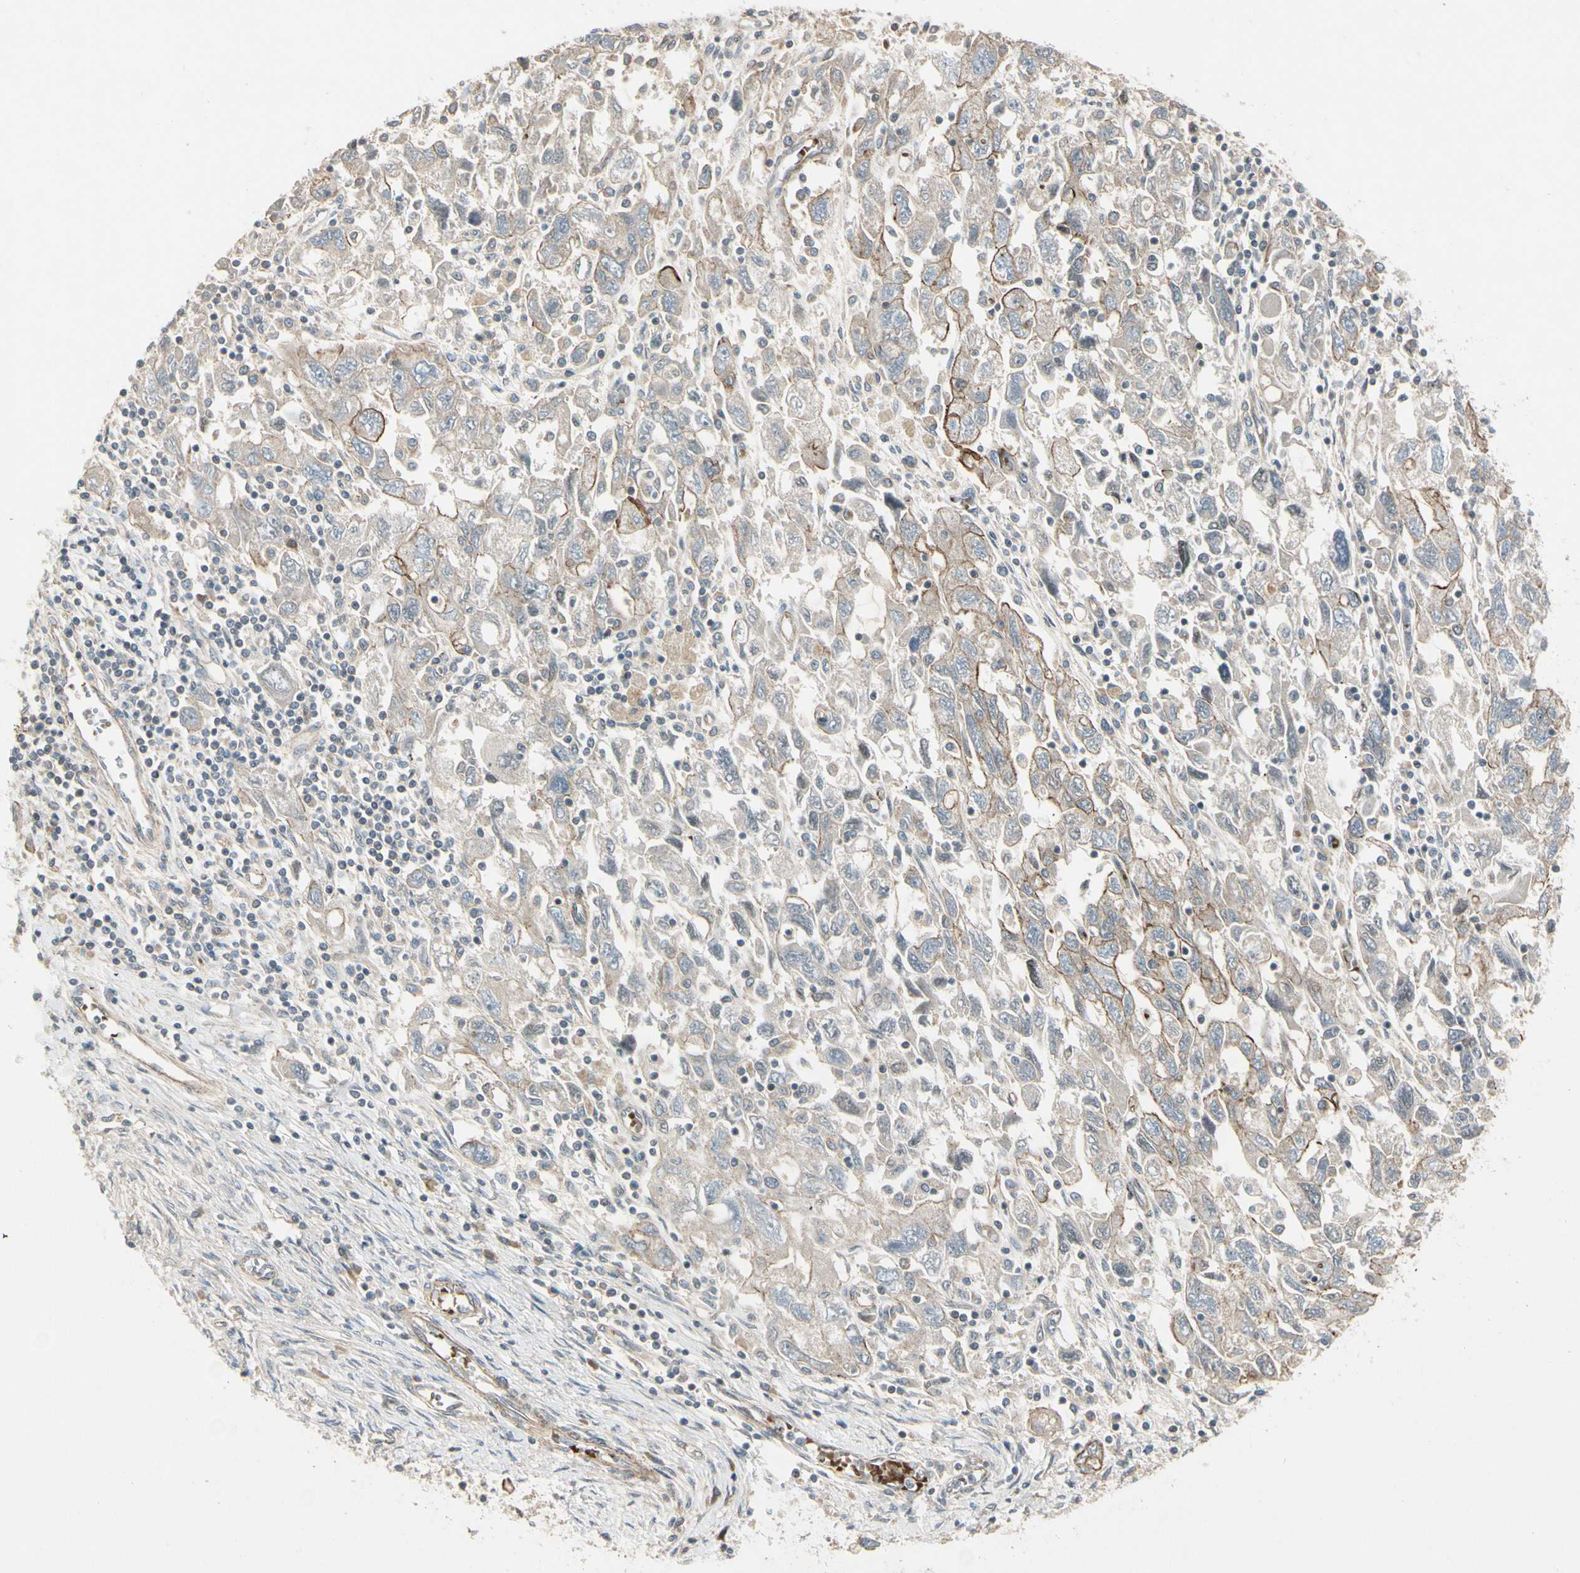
{"staining": {"intensity": "moderate", "quantity": ">75%", "location": "cytoplasmic/membranous"}, "tissue": "ovarian cancer", "cell_type": "Tumor cells", "image_type": "cancer", "snomed": [{"axis": "morphology", "description": "Carcinoma, NOS"}, {"axis": "morphology", "description": "Cystadenocarcinoma, serous, NOS"}, {"axis": "topography", "description": "Ovary"}], "caption": "This photomicrograph exhibits ovarian cancer stained with immunohistochemistry (IHC) to label a protein in brown. The cytoplasmic/membranous of tumor cells show moderate positivity for the protein. Nuclei are counter-stained blue.", "gene": "PPP3CB", "patient": {"sex": "female", "age": 69}}